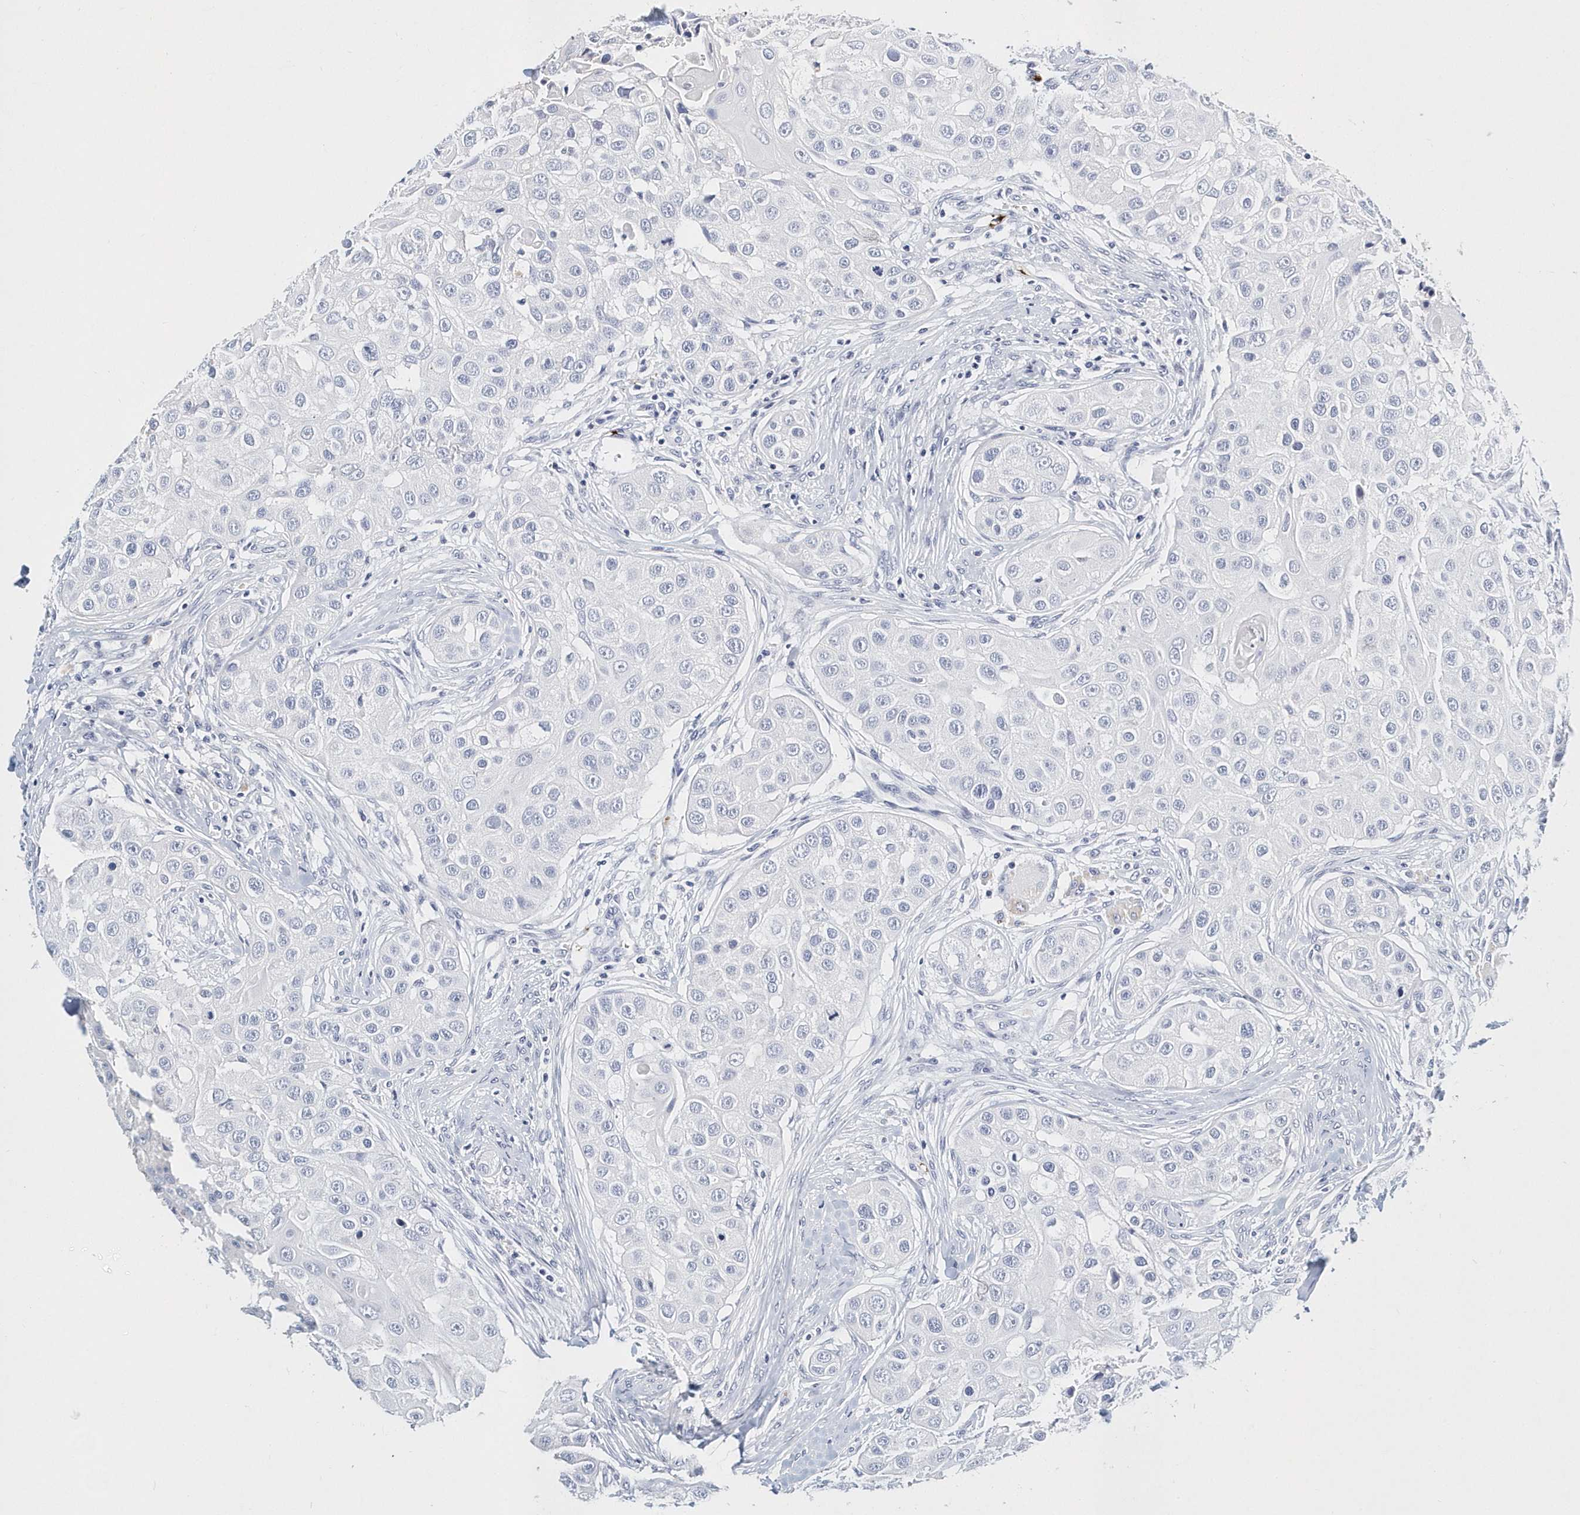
{"staining": {"intensity": "negative", "quantity": "none", "location": "none"}, "tissue": "head and neck cancer", "cell_type": "Tumor cells", "image_type": "cancer", "snomed": [{"axis": "morphology", "description": "Normal tissue, NOS"}, {"axis": "morphology", "description": "Squamous cell carcinoma, NOS"}, {"axis": "topography", "description": "Skeletal muscle"}, {"axis": "topography", "description": "Head-Neck"}], "caption": "Immunohistochemical staining of head and neck cancer shows no significant staining in tumor cells. (DAB immunohistochemistry visualized using brightfield microscopy, high magnification).", "gene": "ITGA2B", "patient": {"sex": "male", "age": 51}}